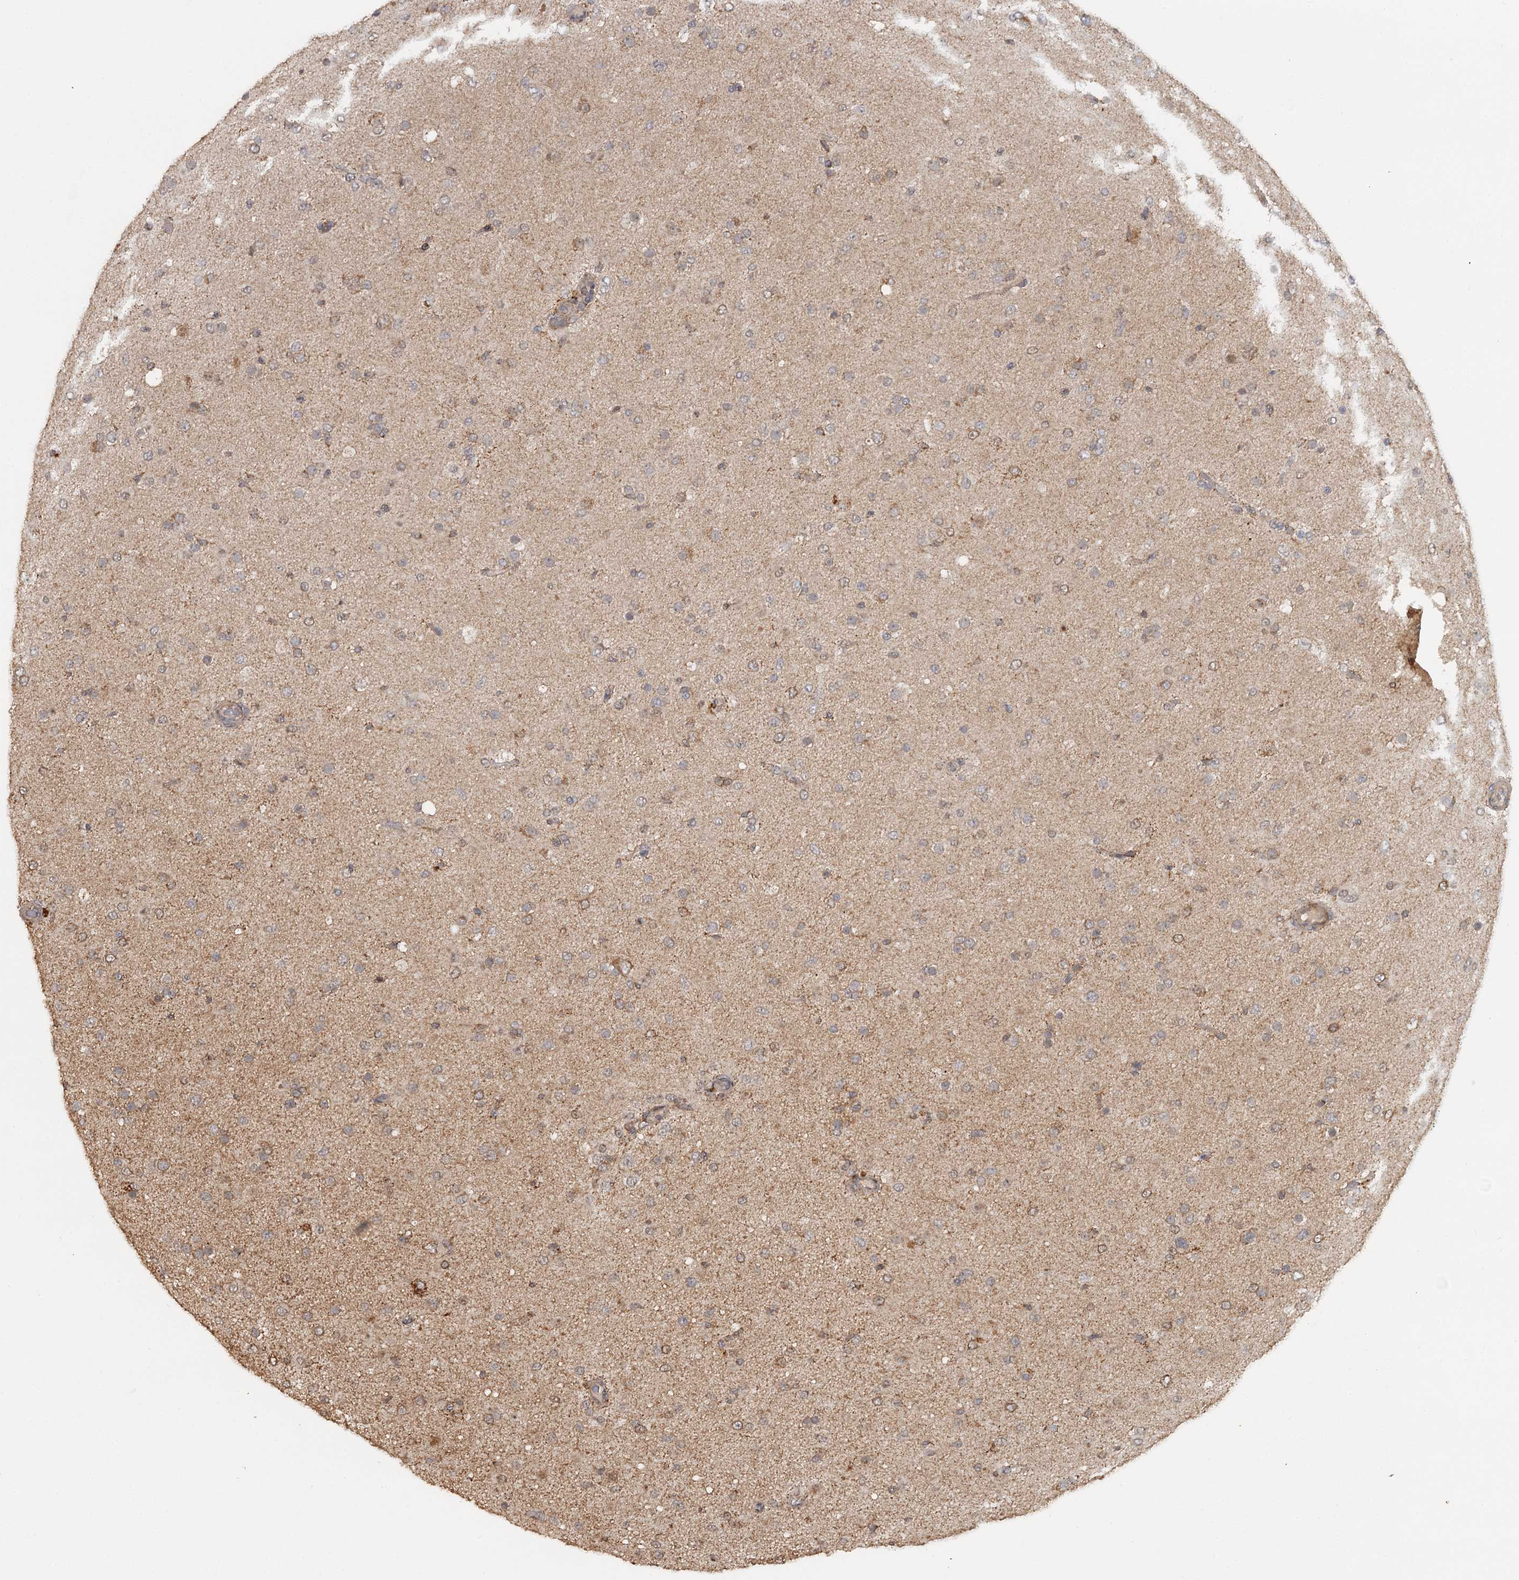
{"staining": {"intensity": "moderate", "quantity": "25%-75%", "location": "cytoplasmic/membranous"}, "tissue": "glioma", "cell_type": "Tumor cells", "image_type": "cancer", "snomed": [{"axis": "morphology", "description": "Glioma, malignant, Low grade"}, {"axis": "topography", "description": "Brain"}], "caption": "Glioma was stained to show a protein in brown. There is medium levels of moderate cytoplasmic/membranous expression in about 25%-75% of tumor cells. Nuclei are stained in blue.", "gene": "FAXC", "patient": {"sex": "male", "age": 65}}